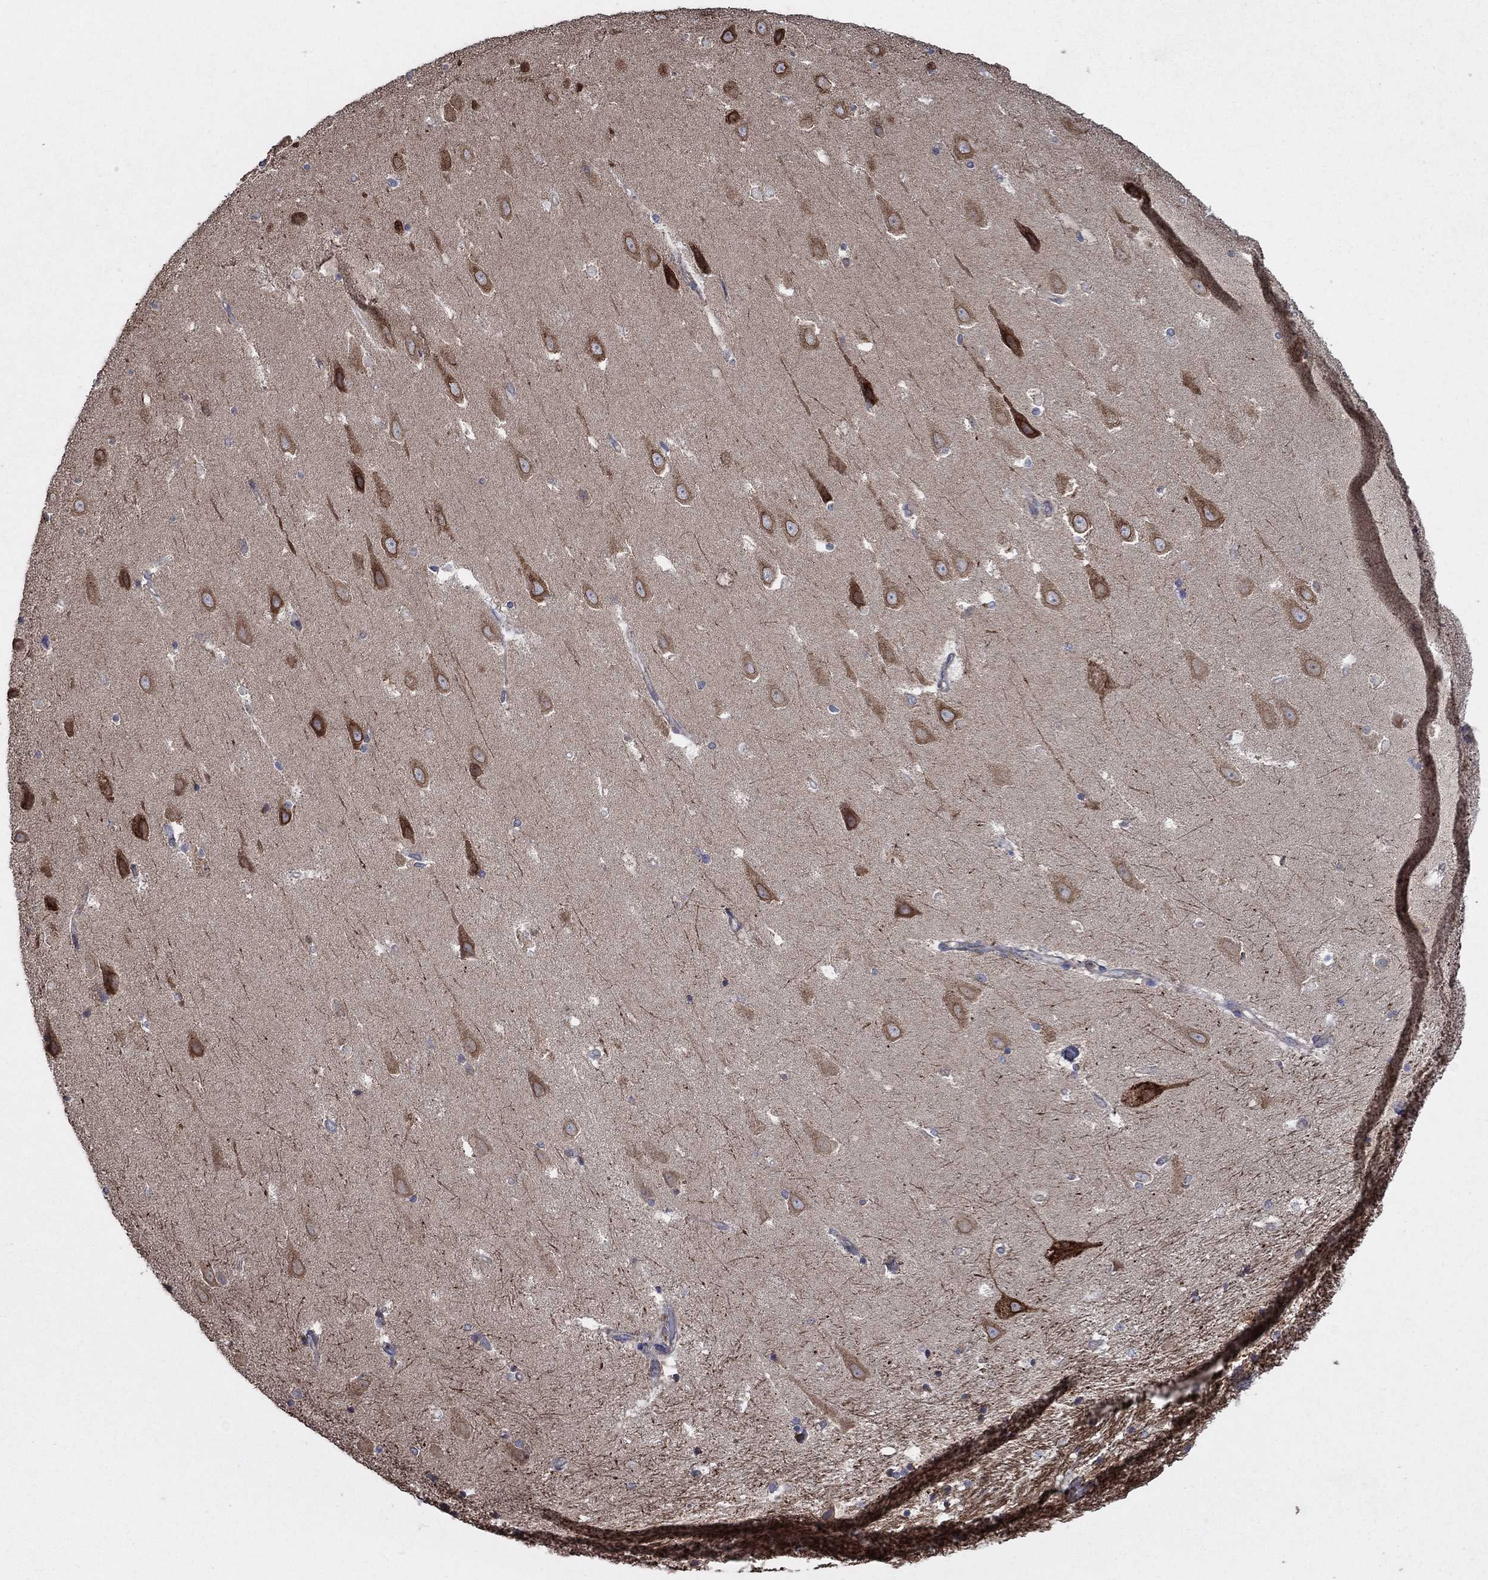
{"staining": {"intensity": "negative", "quantity": "none", "location": "none"}, "tissue": "hippocampus", "cell_type": "Glial cells", "image_type": "normal", "snomed": [{"axis": "morphology", "description": "Normal tissue, NOS"}, {"axis": "topography", "description": "Hippocampus"}], "caption": "This micrograph is of benign hippocampus stained with immunohistochemistry to label a protein in brown with the nuclei are counter-stained blue. There is no positivity in glial cells.", "gene": "NCEH1", "patient": {"sex": "male", "age": 49}}